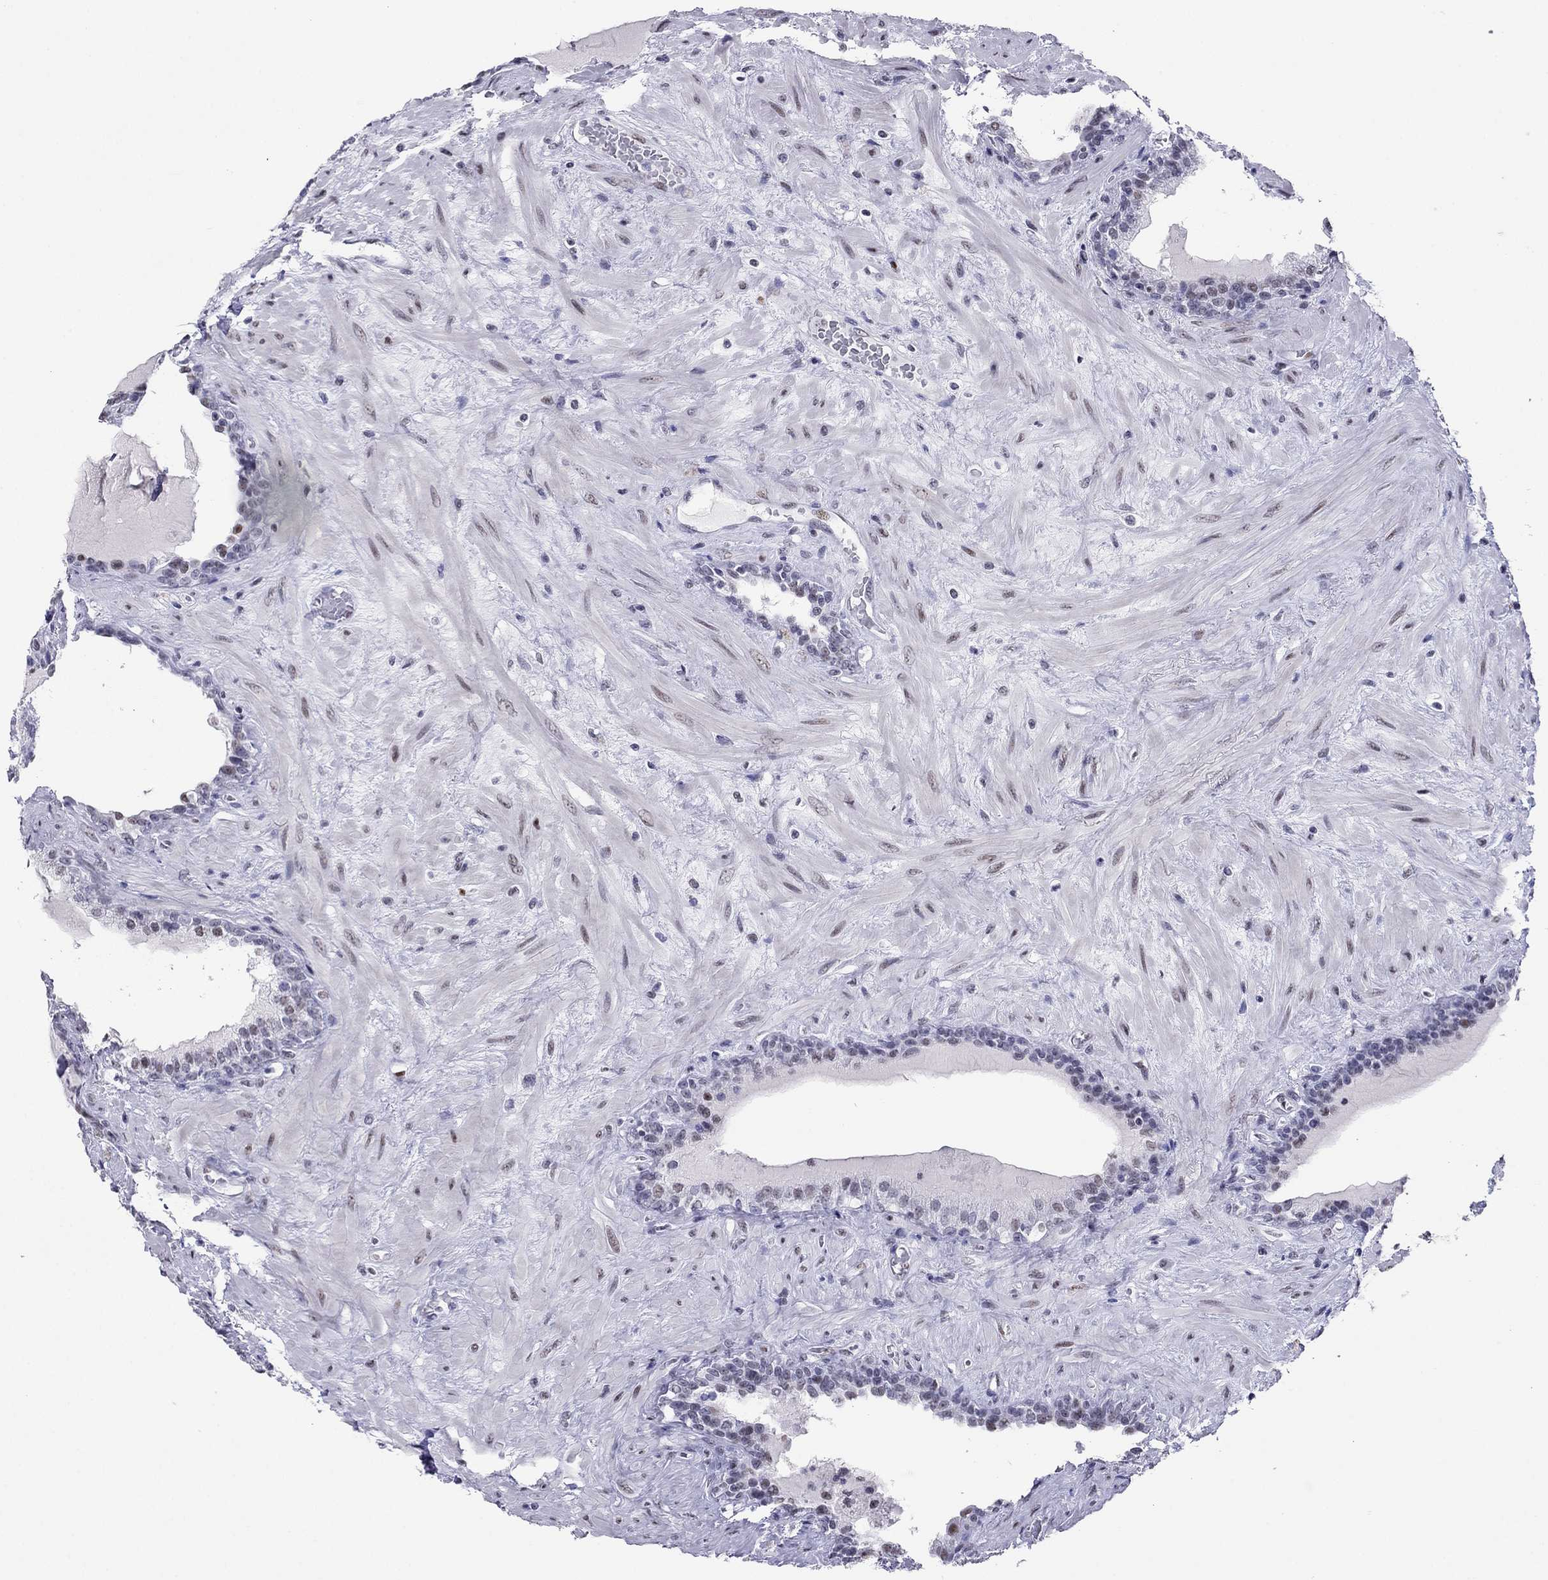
{"staining": {"intensity": "weak", "quantity": "<25%", "location": "nuclear"}, "tissue": "prostate", "cell_type": "Glandular cells", "image_type": "normal", "snomed": [{"axis": "morphology", "description": "Normal tissue, NOS"}, {"axis": "topography", "description": "Prostate"}], "caption": "Human prostate stained for a protein using IHC exhibits no staining in glandular cells.", "gene": "PPM1G", "patient": {"sex": "male", "age": 63}}